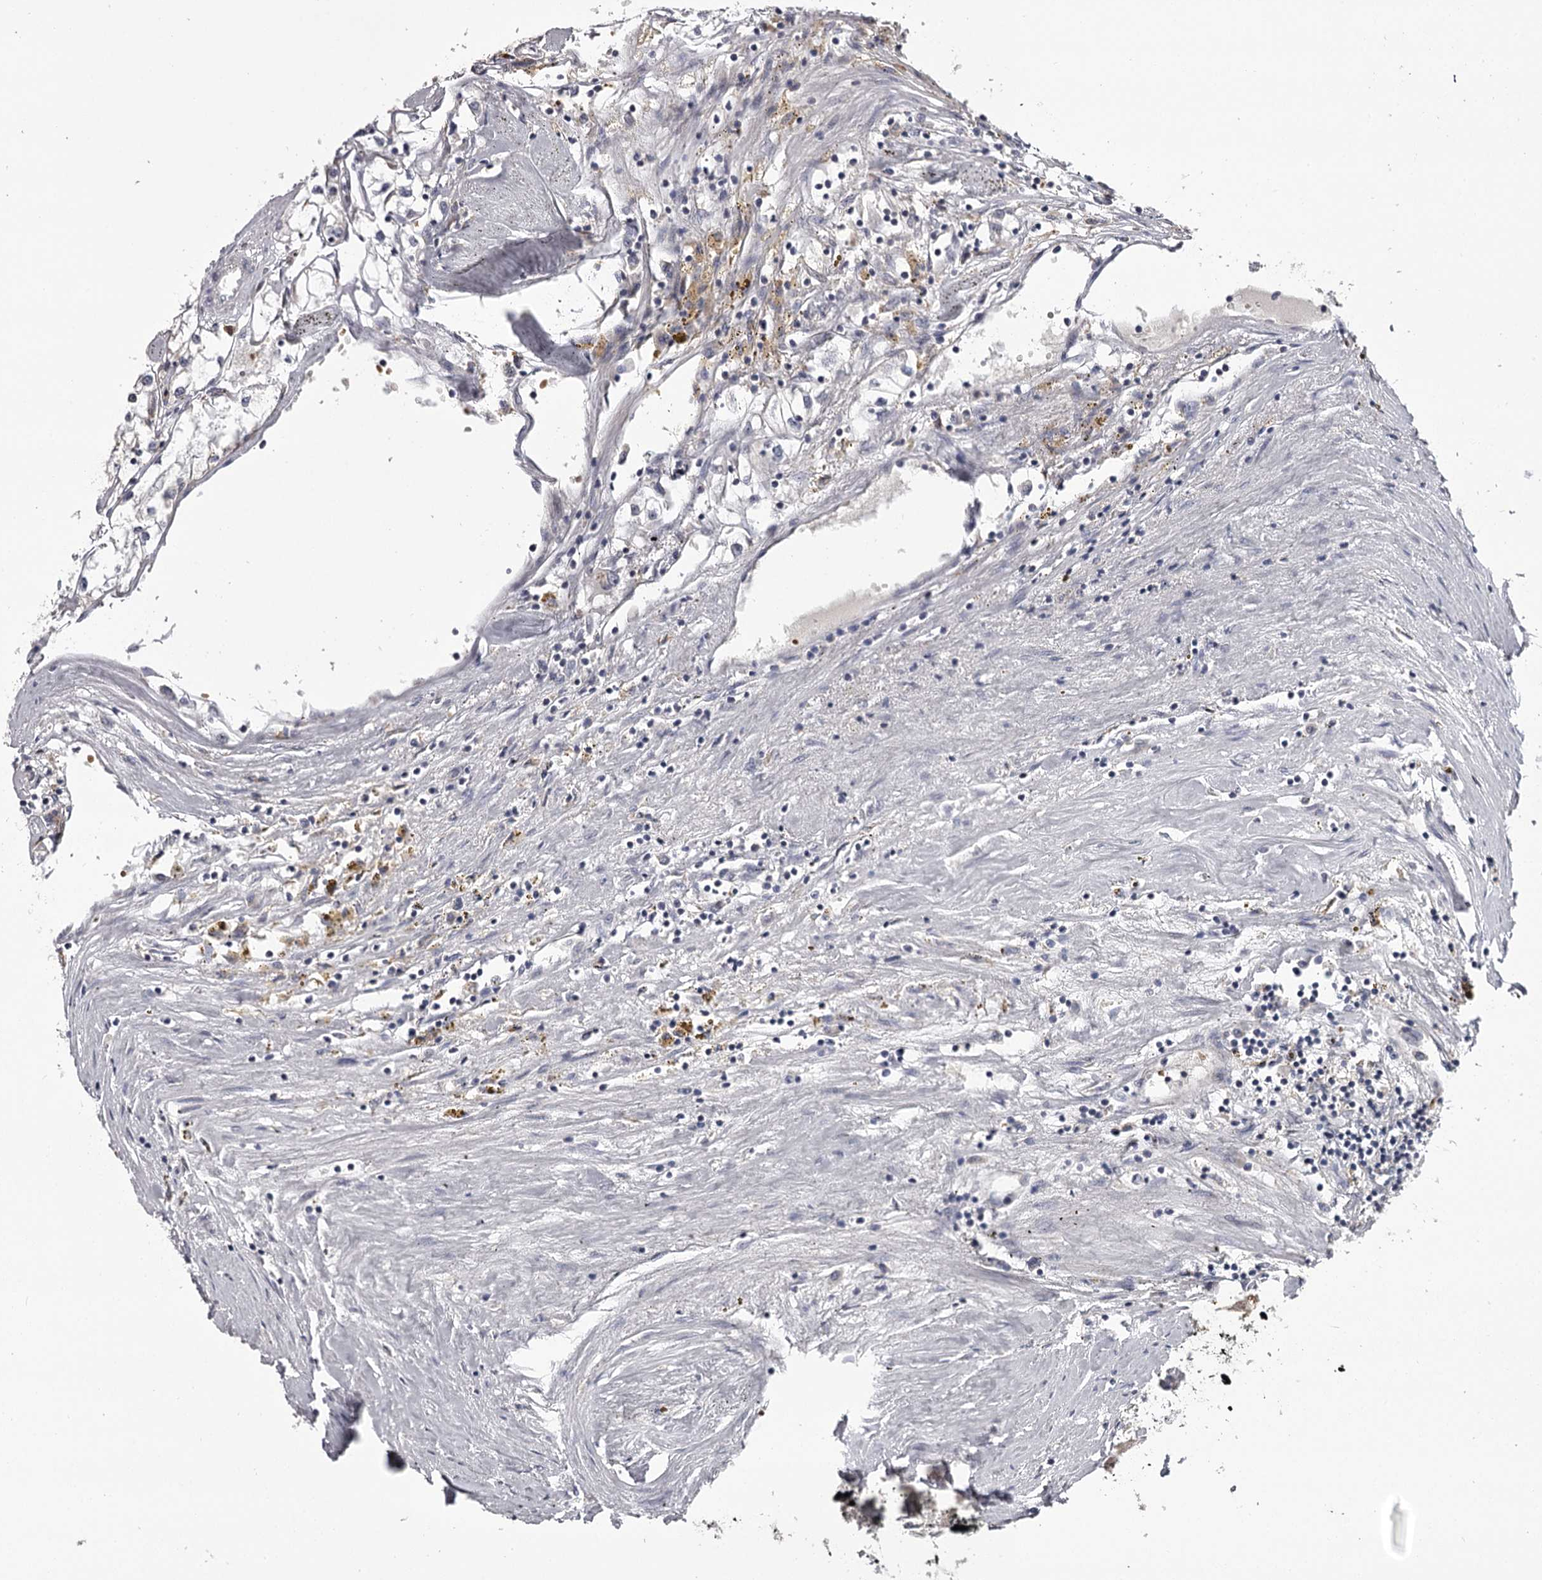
{"staining": {"intensity": "negative", "quantity": "none", "location": "none"}, "tissue": "renal cancer", "cell_type": "Tumor cells", "image_type": "cancer", "snomed": [{"axis": "morphology", "description": "Adenocarcinoma, NOS"}, {"axis": "topography", "description": "Kidney"}], "caption": "Human renal cancer (adenocarcinoma) stained for a protein using immunohistochemistry (IHC) exhibits no positivity in tumor cells.", "gene": "RASSF6", "patient": {"sex": "male", "age": 56}}